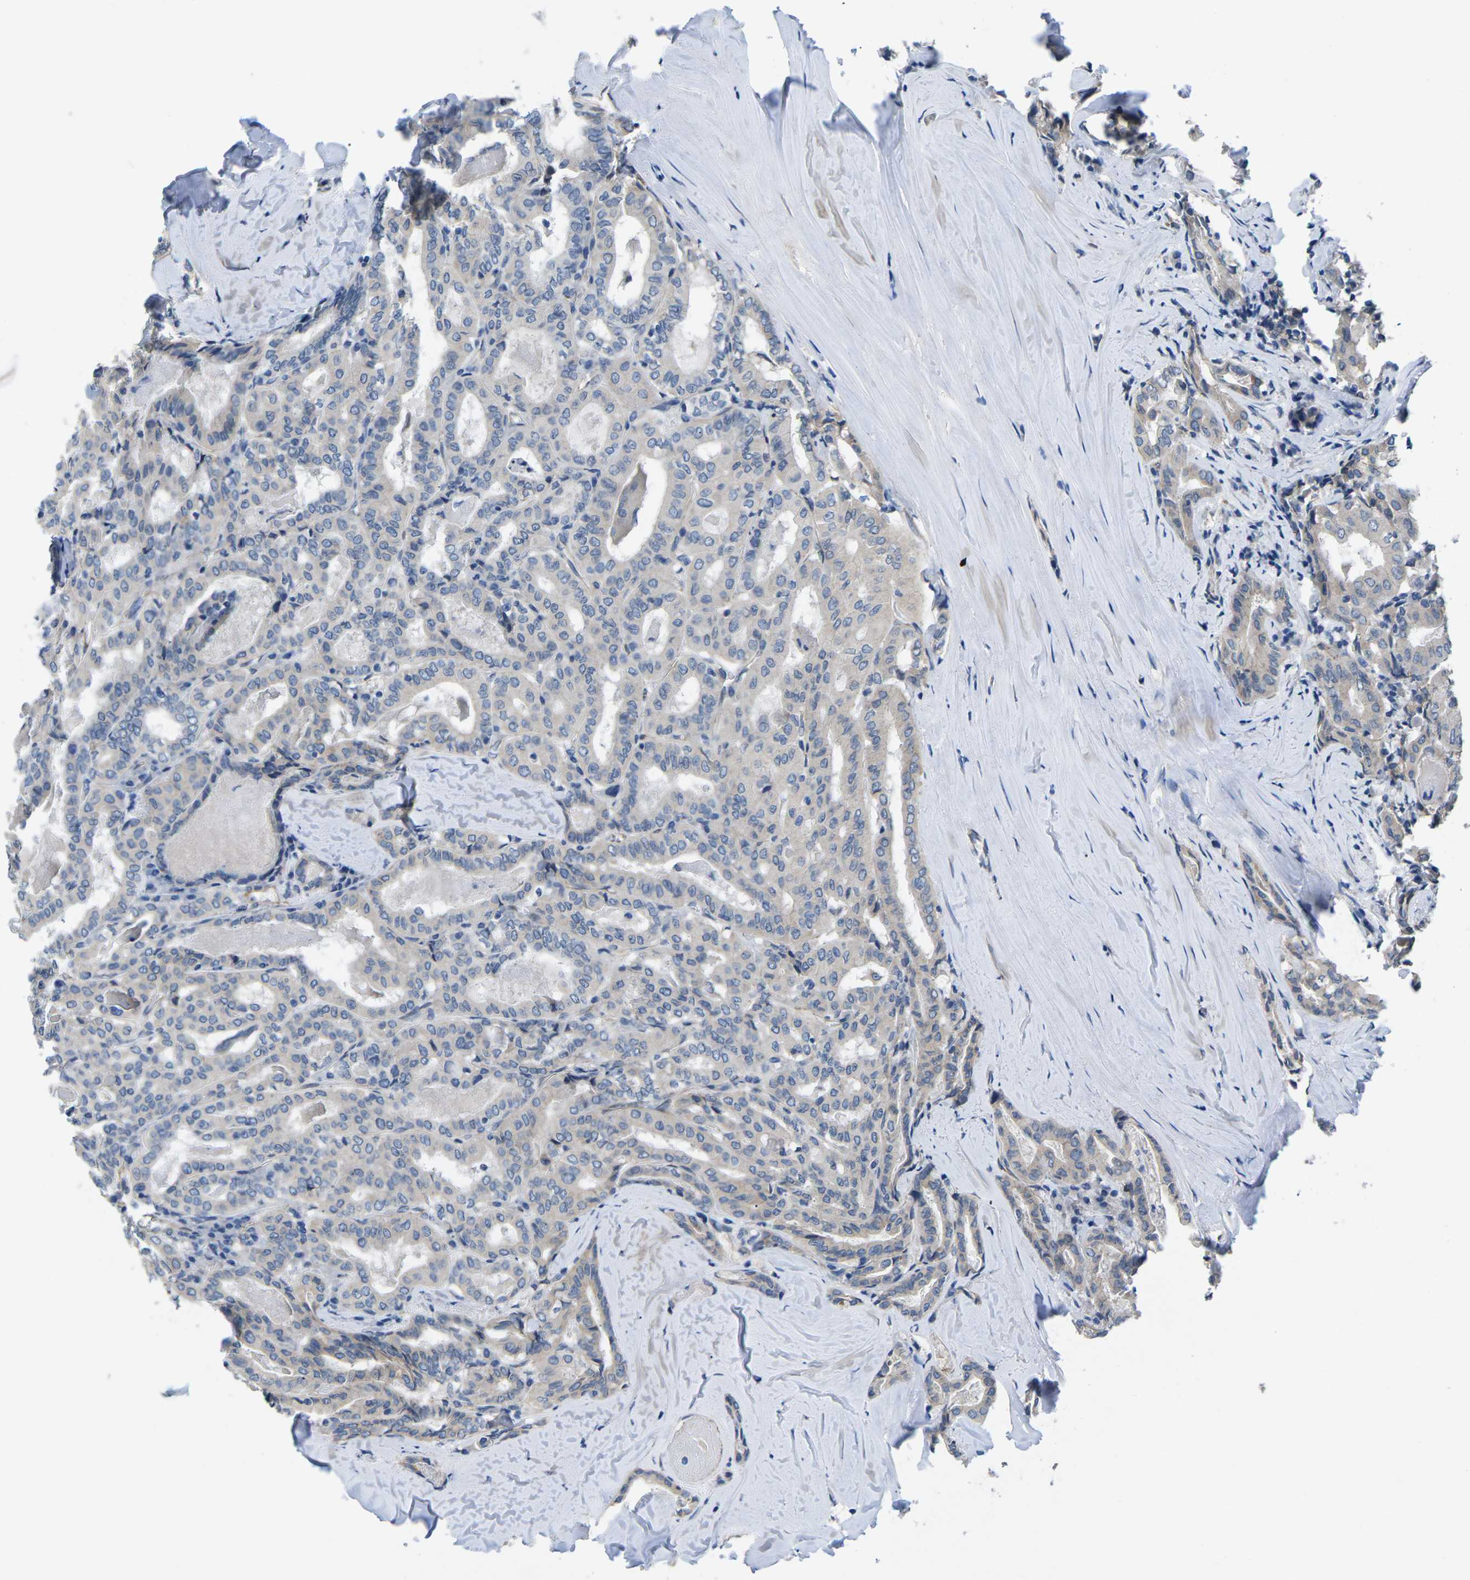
{"staining": {"intensity": "negative", "quantity": "none", "location": "none"}, "tissue": "thyroid cancer", "cell_type": "Tumor cells", "image_type": "cancer", "snomed": [{"axis": "morphology", "description": "Papillary adenocarcinoma, NOS"}, {"axis": "topography", "description": "Thyroid gland"}], "caption": "A micrograph of thyroid cancer (papillary adenocarcinoma) stained for a protein reveals no brown staining in tumor cells. Brightfield microscopy of immunohistochemistry (IHC) stained with DAB (3,3'-diaminobenzidine) (brown) and hematoxylin (blue), captured at high magnification.", "gene": "CTNND1", "patient": {"sex": "female", "age": 42}}